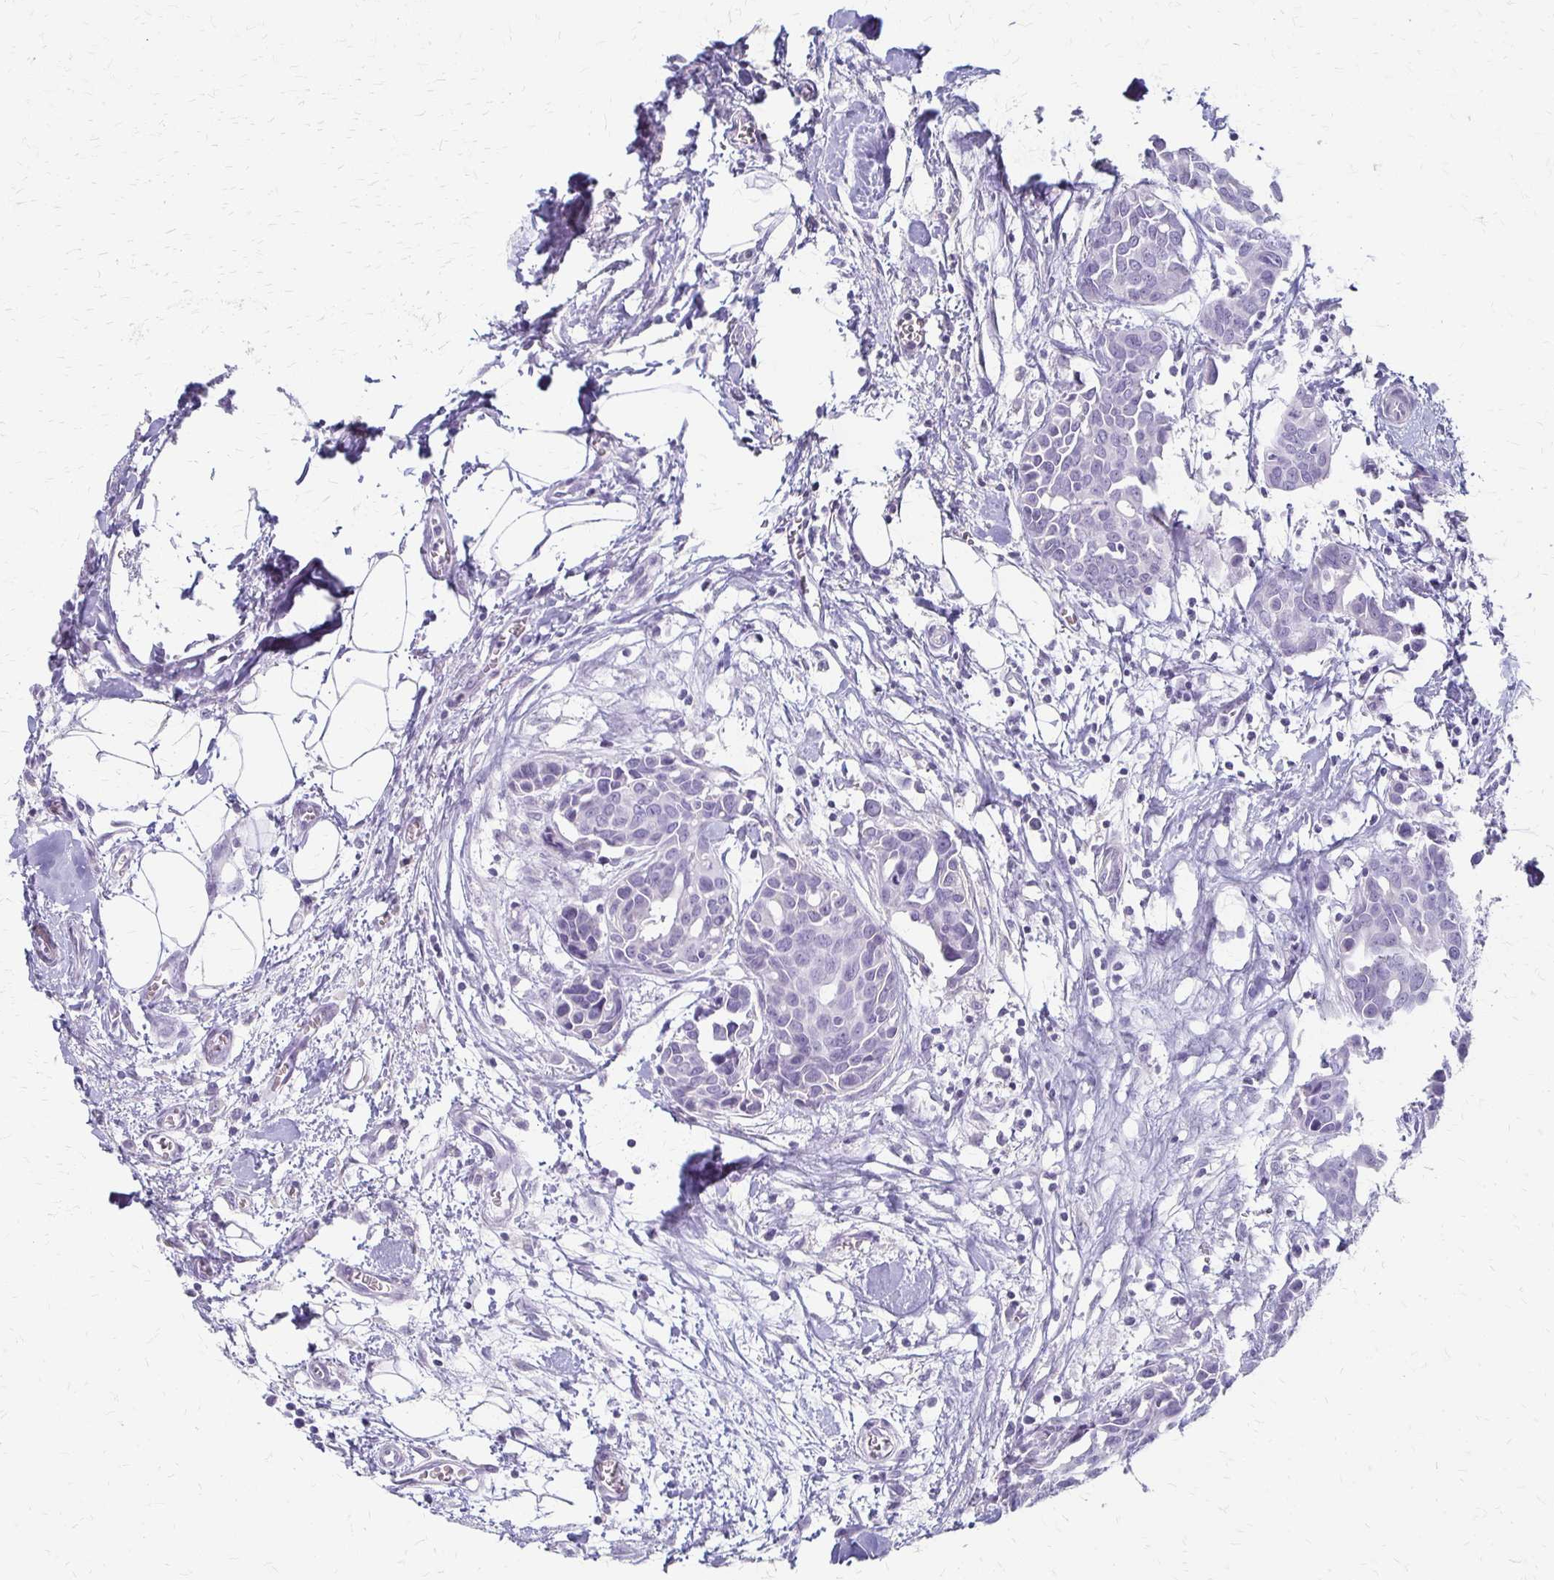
{"staining": {"intensity": "negative", "quantity": "none", "location": "none"}, "tissue": "breast cancer", "cell_type": "Tumor cells", "image_type": "cancer", "snomed": [{"axis": "morphology", "description": "Duct carcinoma"}, {"axis": "topography", "description": "Breast"}], "caption": "DAB immunohistochemical staining of breast cancer (invasive ductal carcinoma) demonstrates no significant expression in tumor cells. (Brightfield microscopy of DAB IHC at high magnification).", "gene": "IVL", "patient": {"sex": "female", "age": 54}}